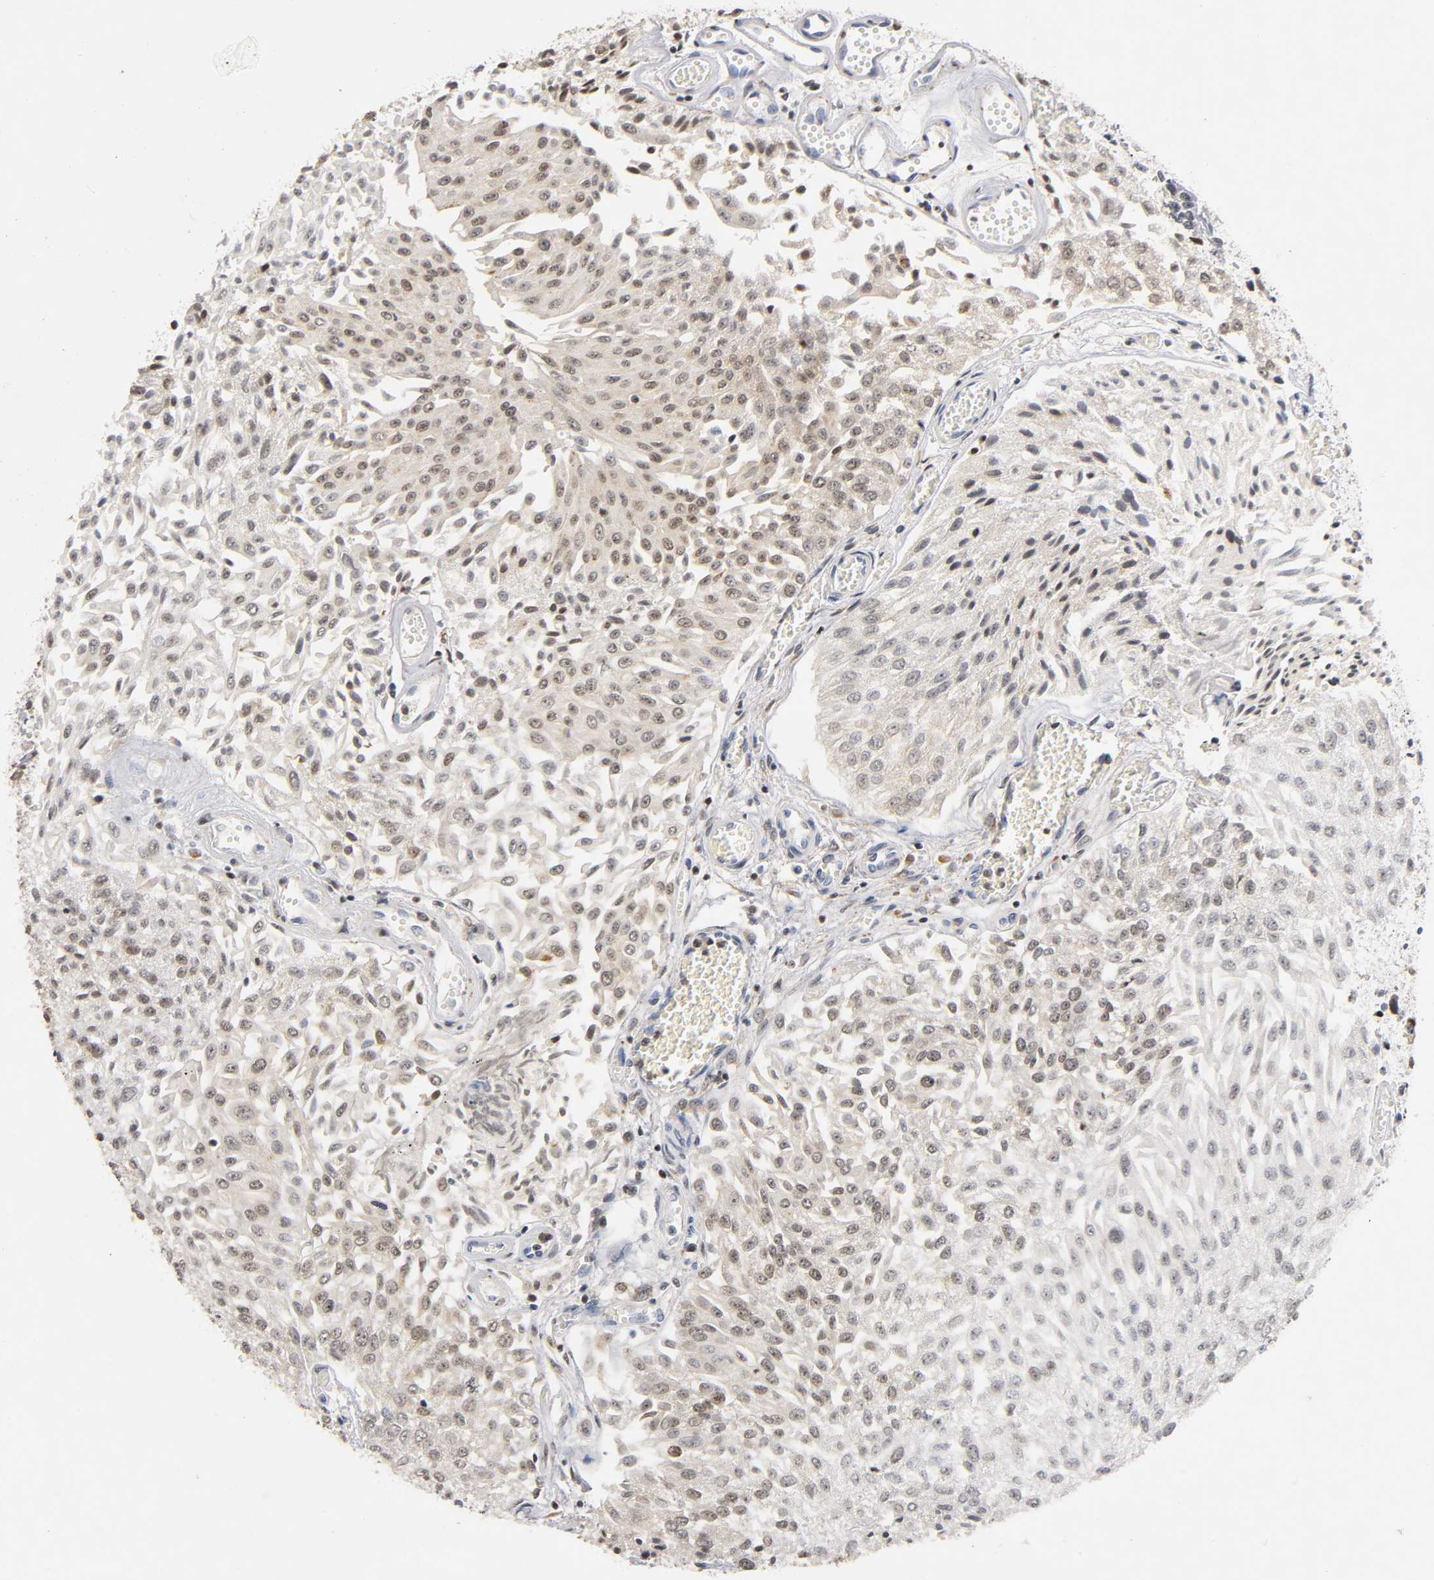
{"staining": {"intensity": "weak", "quantity": ">75%", "location": "nuclear"}, "tissue": "urothelial cancer", "cell_type": "Tumor cells", "image_type": "cancer", "snomed": [{"axis": "morphology", "description": "Urothelial carcinoma, Low grade"}, {"axis": "topography", "description": "Urinary bladder"}], "caption": "High-magnification brightfield microscopy of urothelial cancer stained with DAB (brown) and counterstained with hematoxylin (blue). tumor cells exhibit weak nuclear positivity is seen in approximately>75% of cells.", "gene": "RUNX1", "patient": {"sex": "male", "age": 86}}